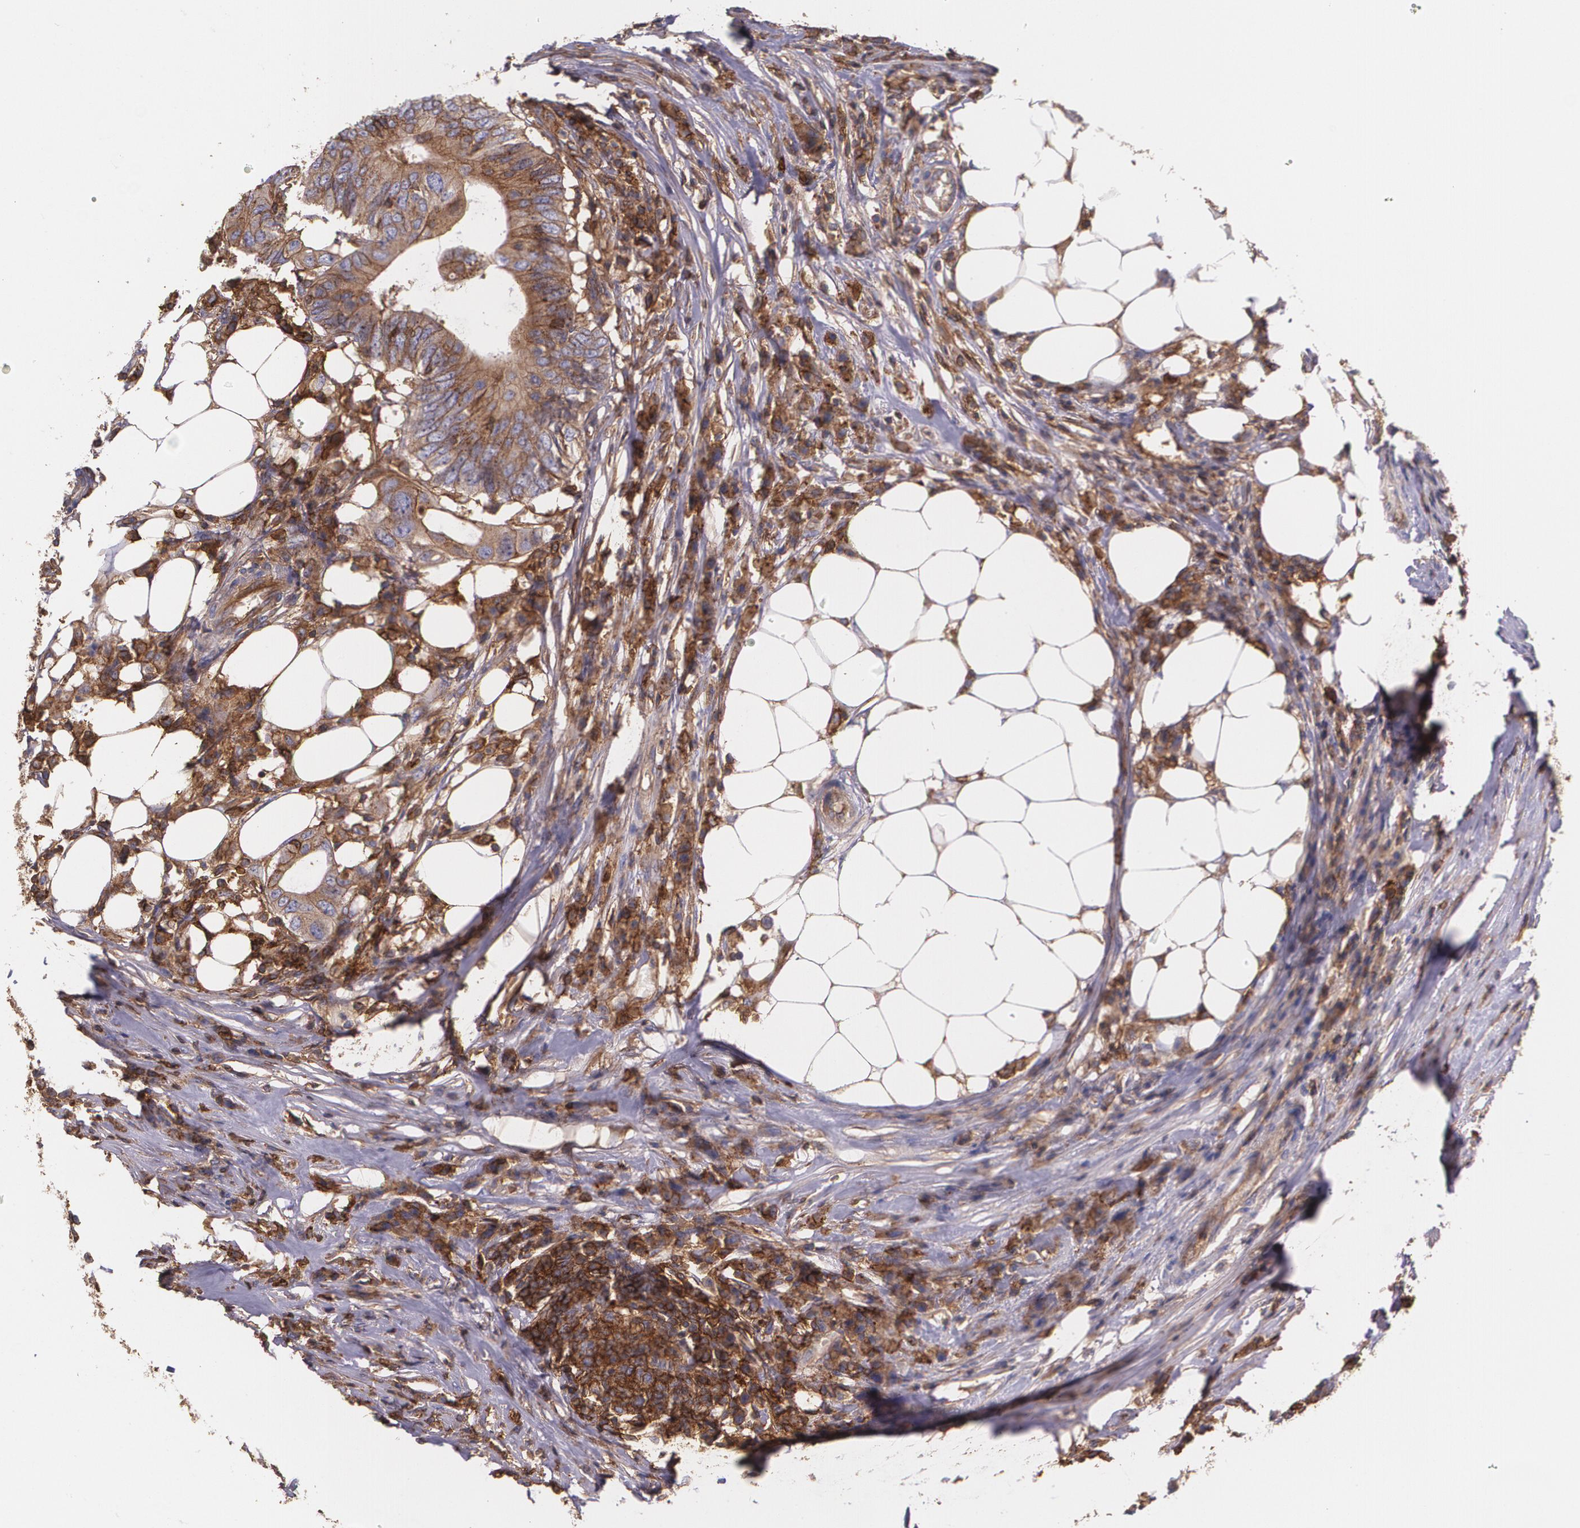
{"staining": {"intensity": "moderate", "quantity": ">75%", "location": "cytoplasmic/membranous"}, "tissue": "colorectal cancer", "cell_type": "Tumor cells", "image_type": "cancer", "snomed": [{"axis": "morphology", "description": "Adenocarcinoma, NOS"}, {"axis": "topography", "description": "Colon"}], "caption": "The histopathology image displays a brown stain indicating the presence of a protein in the cytoplasmic/membranous of tumor cells in colorectal adenocarcinoma. (DAB IHC, brown staining for protein, blue staining for nuclei).", "gene": "B2M", "patient": {"sex": "male", "age": 71}}